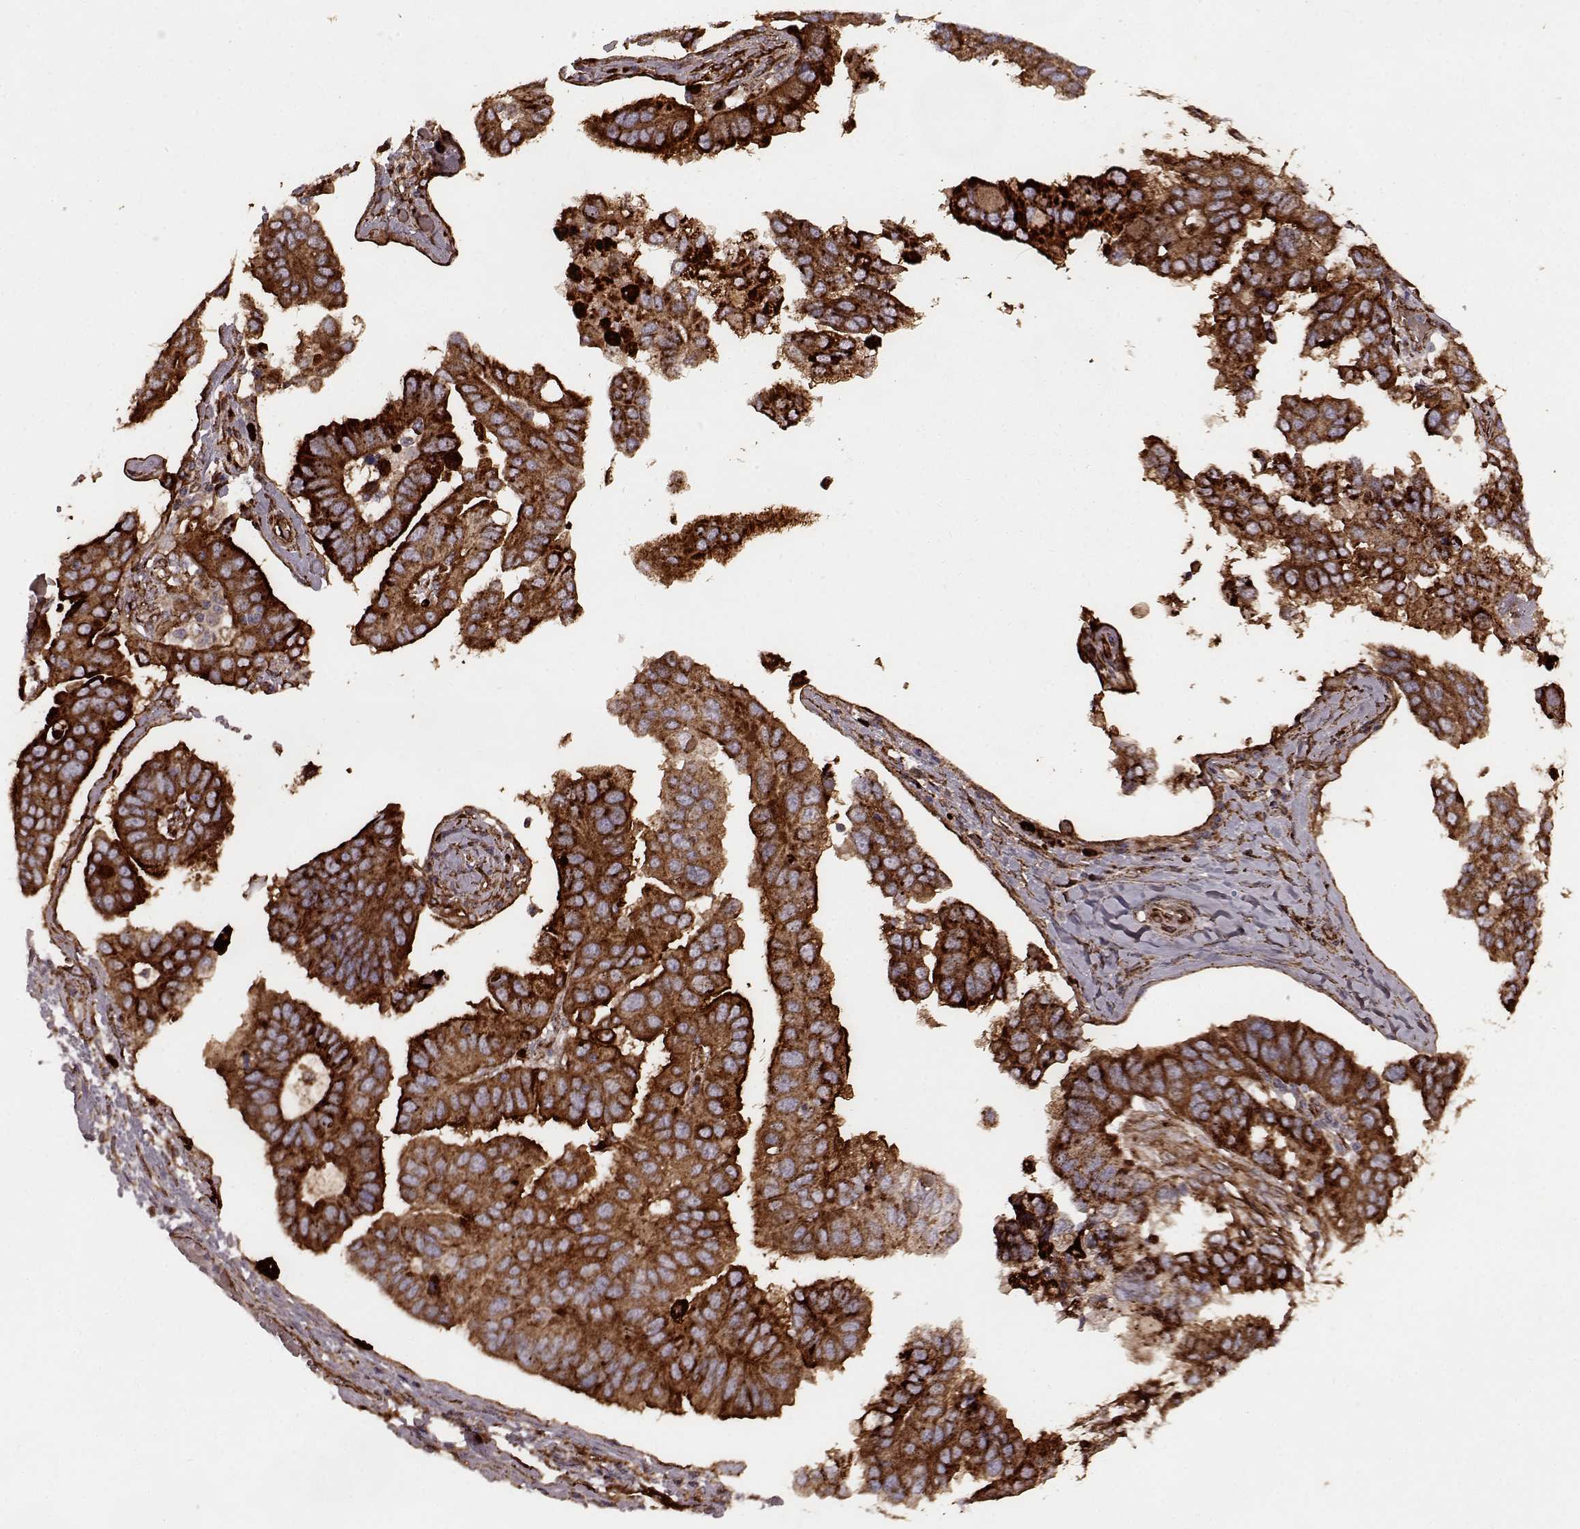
{"staining": {"intensity": "strong", "quantity": ">75%", "location": "cytoplasmic/membranous"}, "tissue": "ovarian cancer", "cell_type": "Tumor cells", "image_type": "cancer", "snomed": [{"axis": "morphology", "description": "Cystadenocarcinoma, serous, NOS"}, {"axis": "topography", "description": "Ovary"}], "caption": "Protein staining of serous cystadenocarcinoma (ovarian) tissue shows strong cytoplasmic/membranous staining in about >75% of tumor cells. (DAB (3,3'-diaminobenzidine) IHC, brown staining for protein, blue staining for nuclei).", "gene": "FXN", "patient": {"sex": "female", "age": 79}}